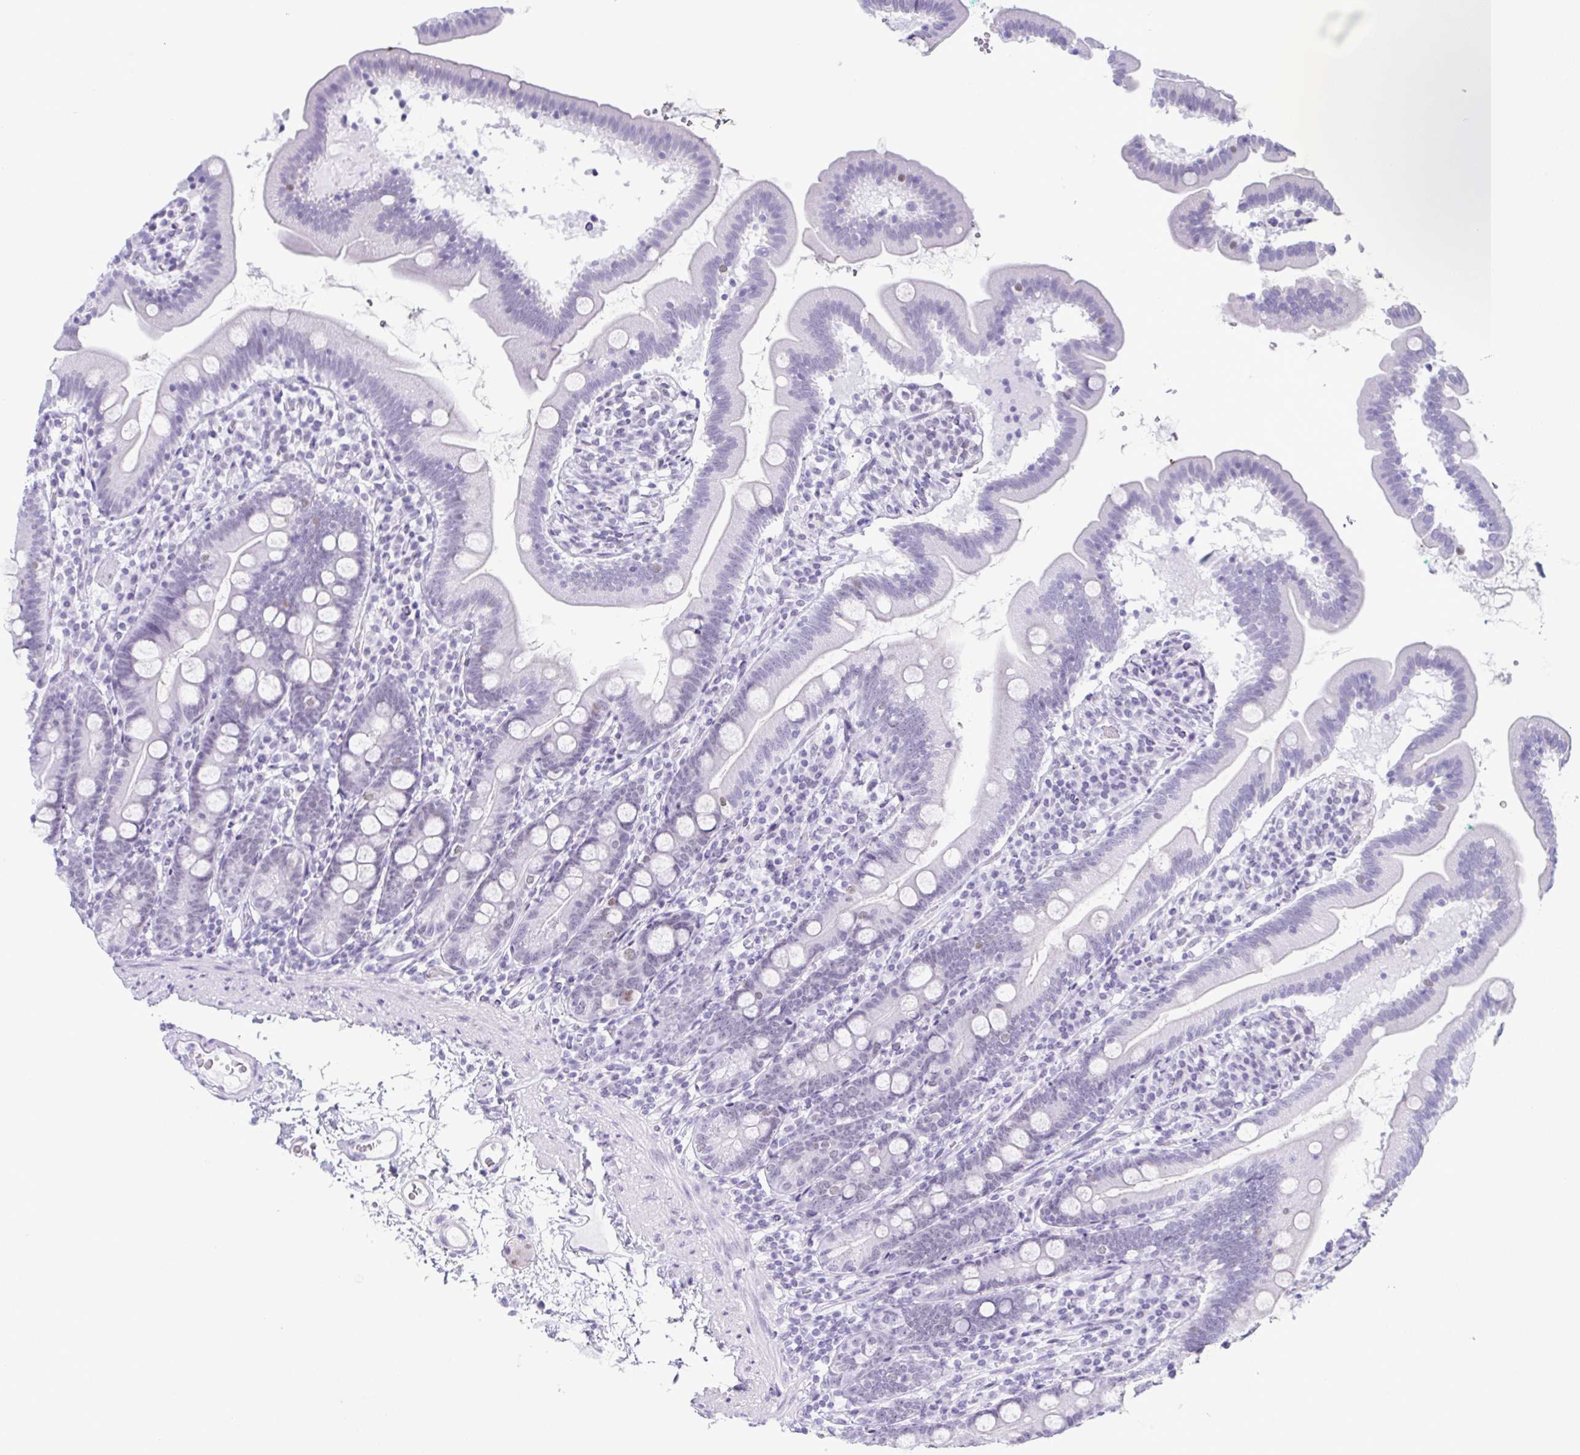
{"staining": {"intensity": "negative", "quantity": "none", "location": "none"}, "tissue": "duodenum", "cell_type": "Glandular cells", "image_type": "normal", "snomed": [{"axis": "morphology", "description": "Normal tissue, NOS"}, {"axis": "topography", "description": "Duodenum"}], "caption": "This is an immunohistochemistry (IHC) micrograph of benign duodenum. There is no expression in glandular cells.", "gene": "SUGP2", "patient": {"sex": "female", "age": 67}}